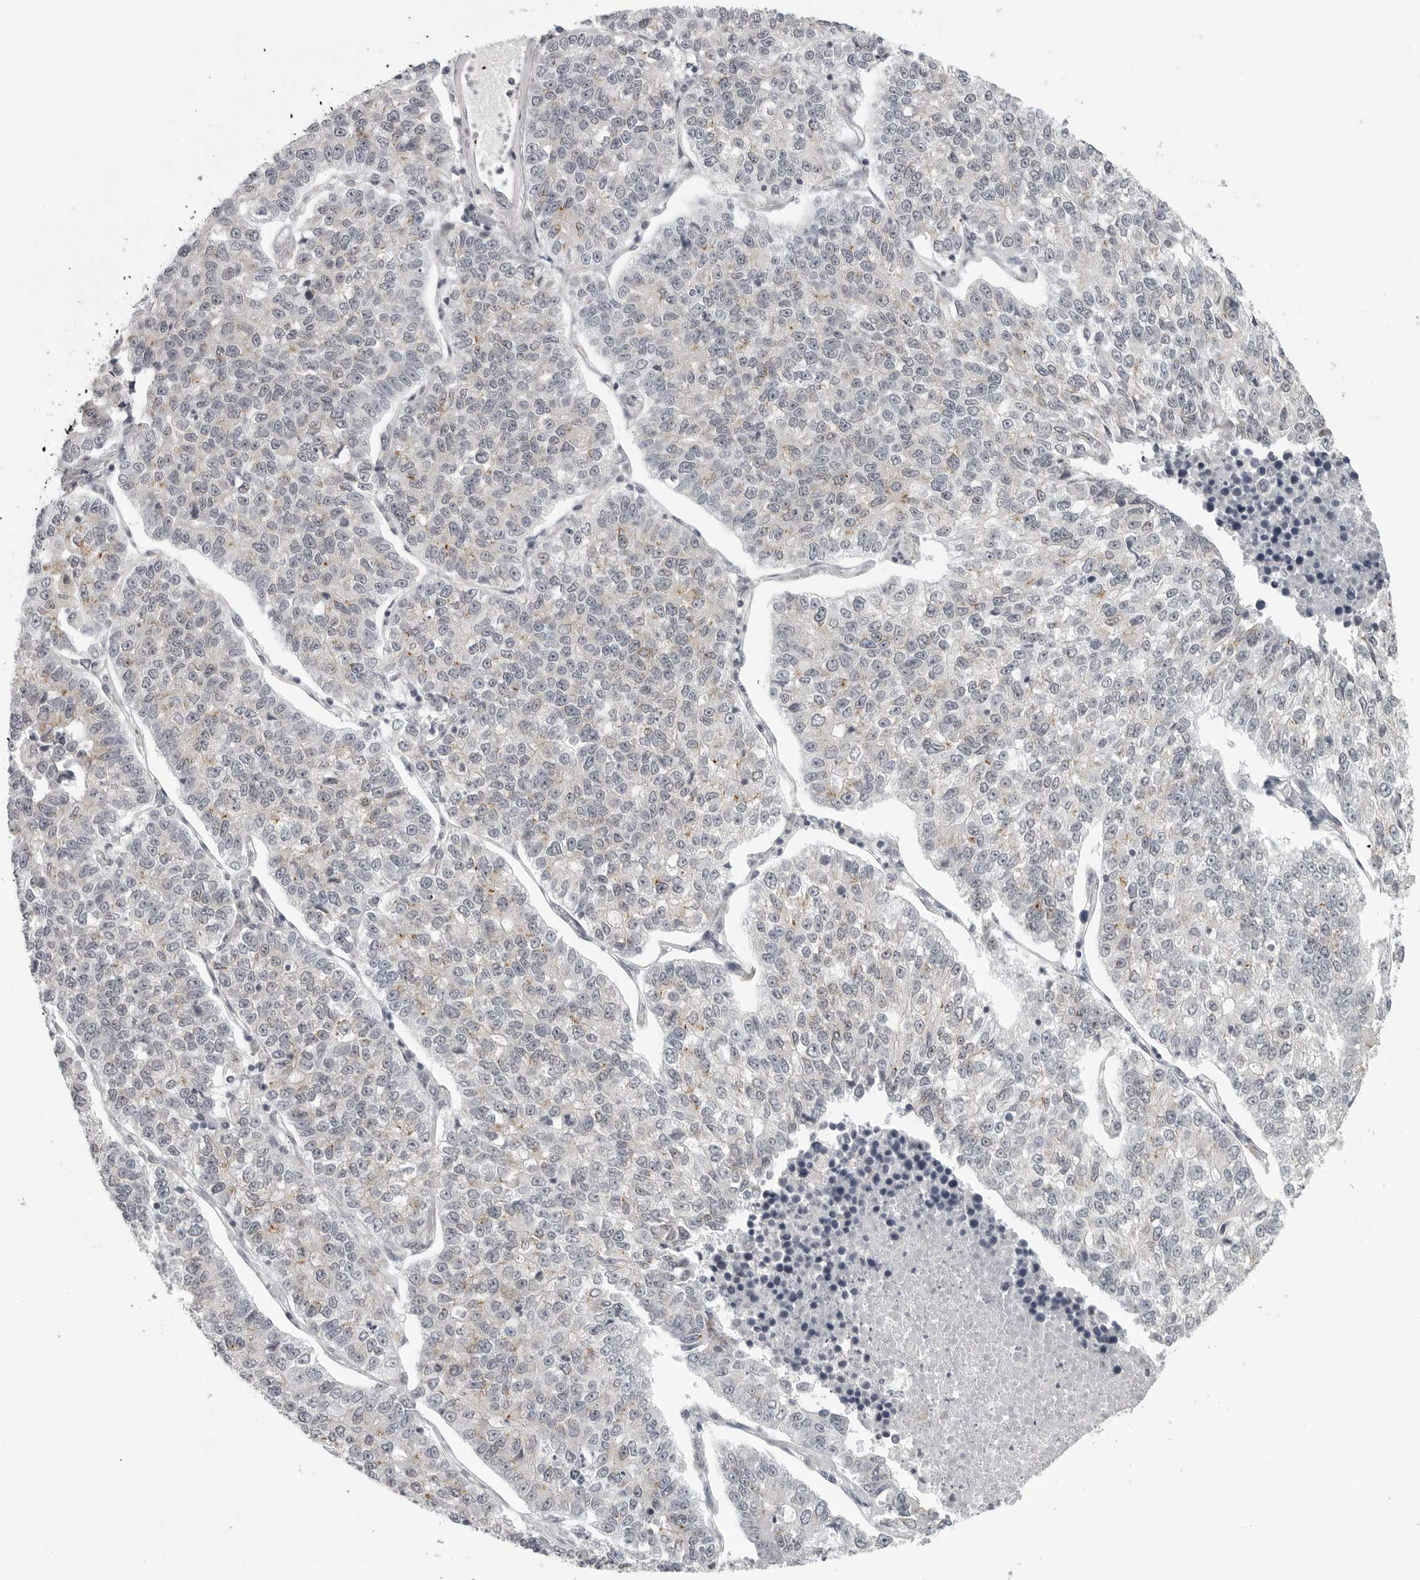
{"staining": {"intensity": "negative", "quantity": "none", "location": "none"}, "tissue": "lung cancer", "cell_type": "Tumor cells", "image_type": "cancer", "snomed": [{"axis": "morphology", "description": "Adenocarcinoma, NOS"}, {"axis": "topography", "description": "Lung"}], "caption": "Protein analysis of lung adenocarcinoma demonstrates no significant positivity in tumor cells. (Stains: DAB immunohistochemistry with hematoxylin counter stain, Microscopy: brightfield microscopy at high magnification).", "gene": "TUT4", "patient": {"sex": "male", "age": 49}}